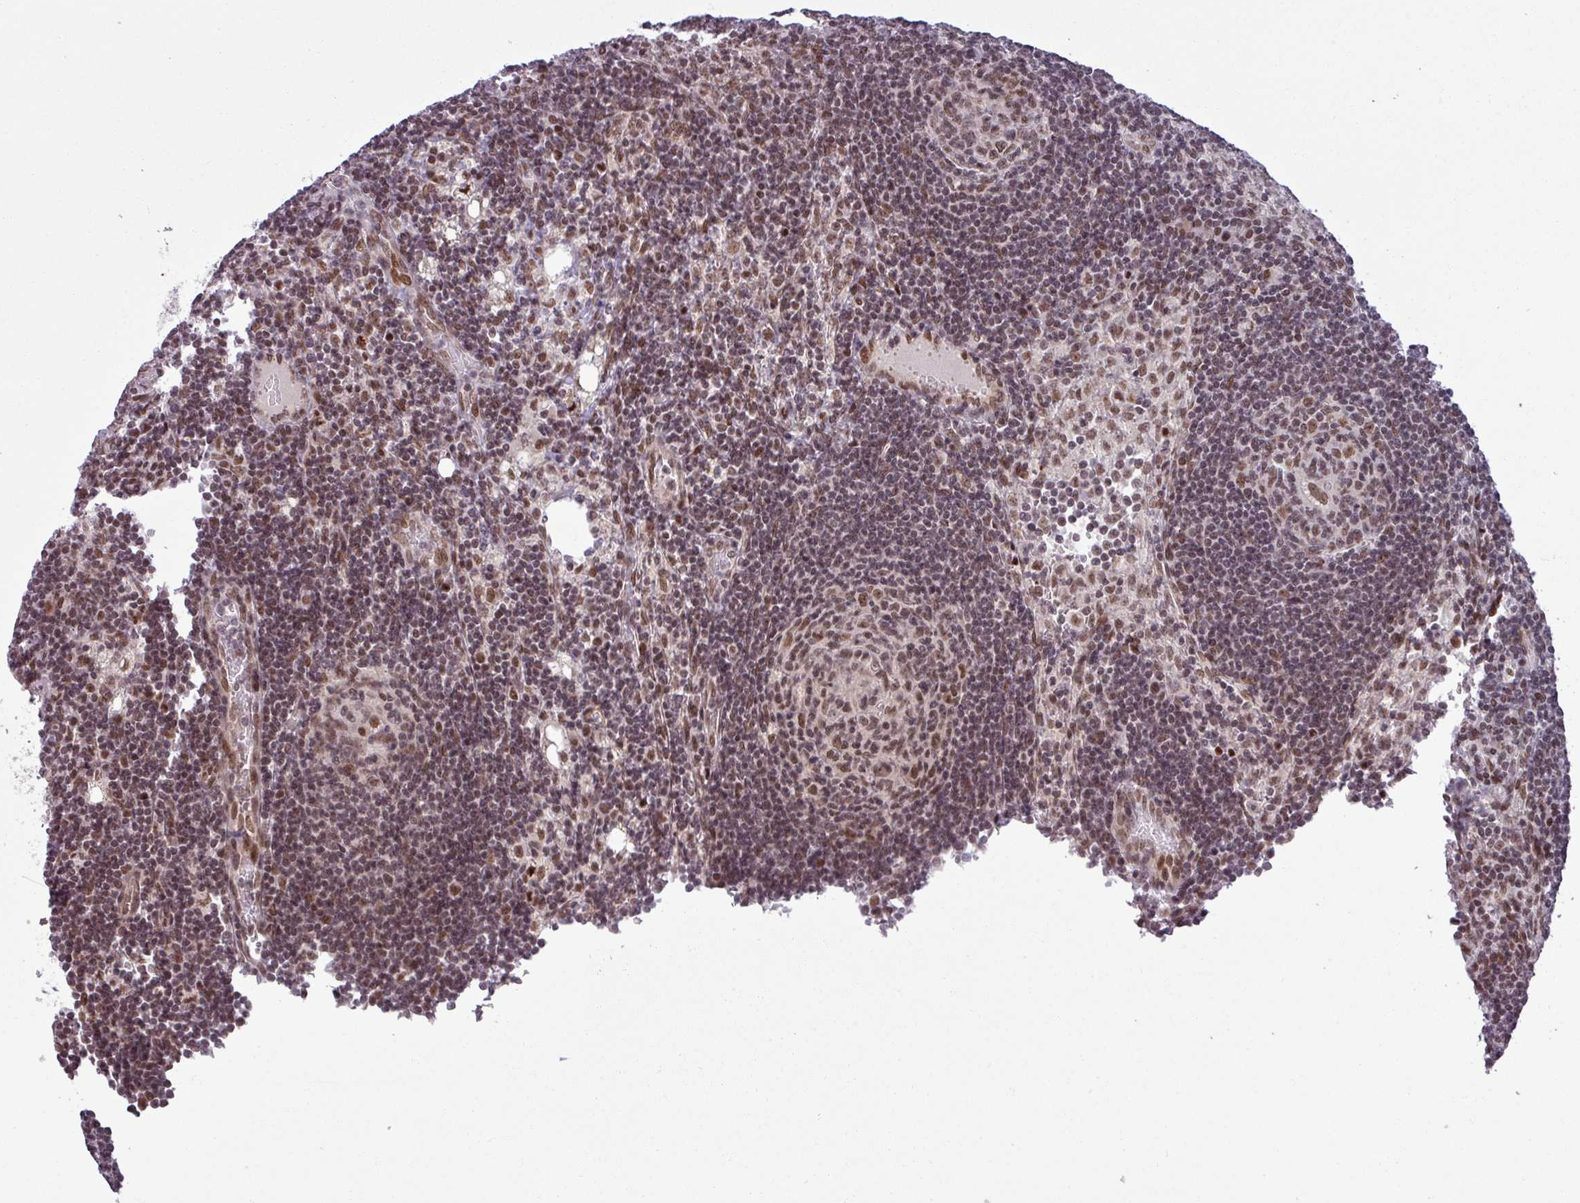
{"staining": {"intensity": "moderate", "quantity": ">75%", "location": "nuclear"}, "tissue": "lymph node", "cell_type": "Germinal center cells", "image_type": "normal", "snomed": [{"axis": "morphology", "description": "Normal tissue, NOS"}, {"axis": "topography", "description": "Lymph node"}], "caption": "A brown stain shows moderate nuclear staining of a protein in germinal center cells of benign lymph node. Immunohistochemistry (ihc) stains the protein of interest in brown and the nuclei are stained blue.", "gene": "PTPN20", "patient": {"sex": "female", "age": 73}}